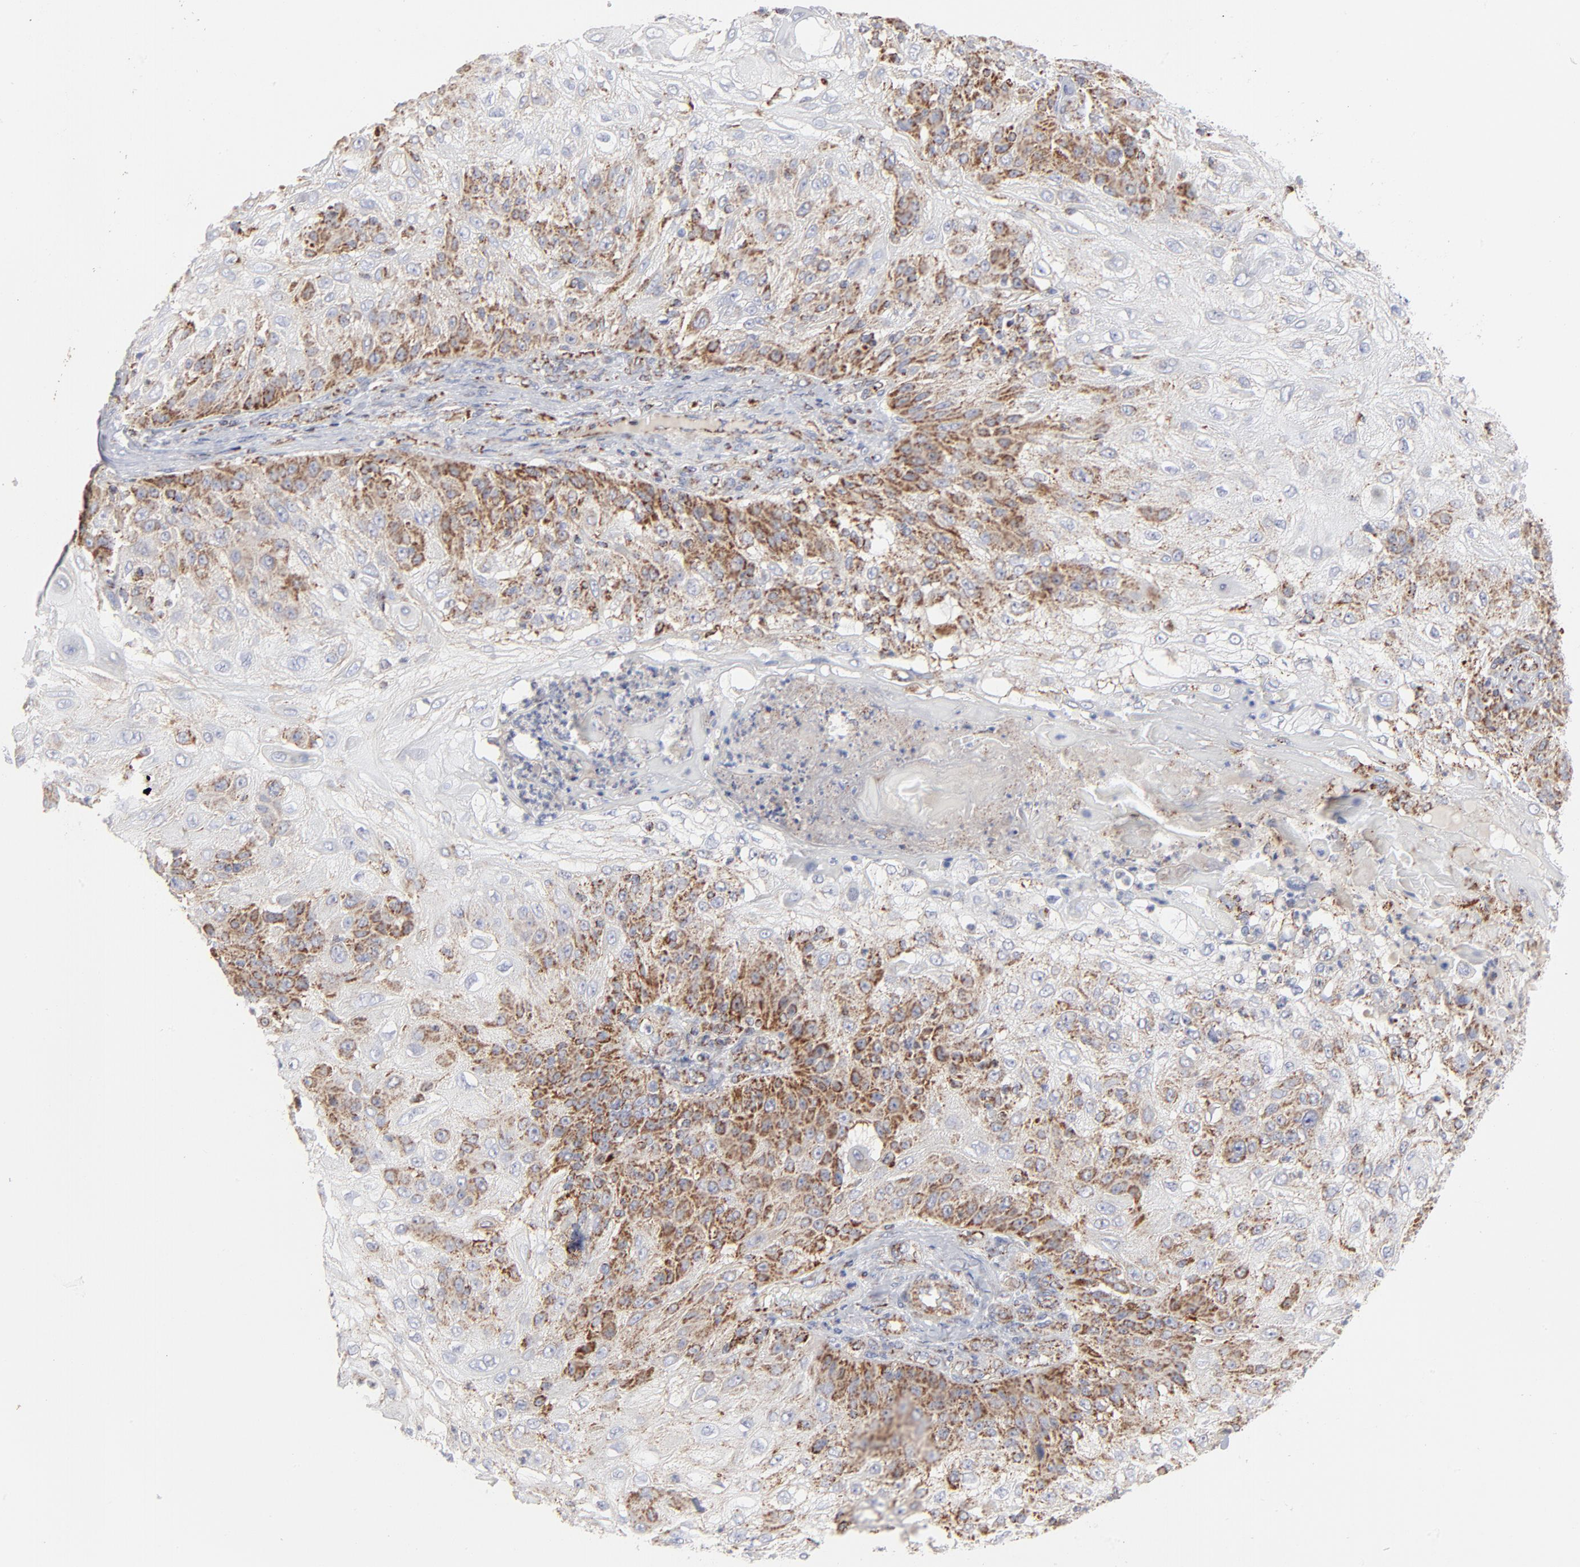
{"staining": {"intensity": "strong", "quantity": "25%-75%", "location": "cytoplasmic/membranous"}, "tissue": "skin cancer", "cell_type": "Tumor cells", "image_type": "cancer", "snomed": [{"axis": "morphology", "description": "Normal tissue, NOS"}, {"axis": "morphology", "description": "Squamous cell carcinoma, NOS"}, {"axis": "topography", "description": "Skin"}], "caption": "About 25%-75% of tumor cells in skin cancer (squamous cell carcinoma) demonstrate strong cytoplasmic/membranous protein expression as visualized by brown immunohistochemical staining.", "gene": "ASB3", "patient": {"sex": "female", "age": 83}}